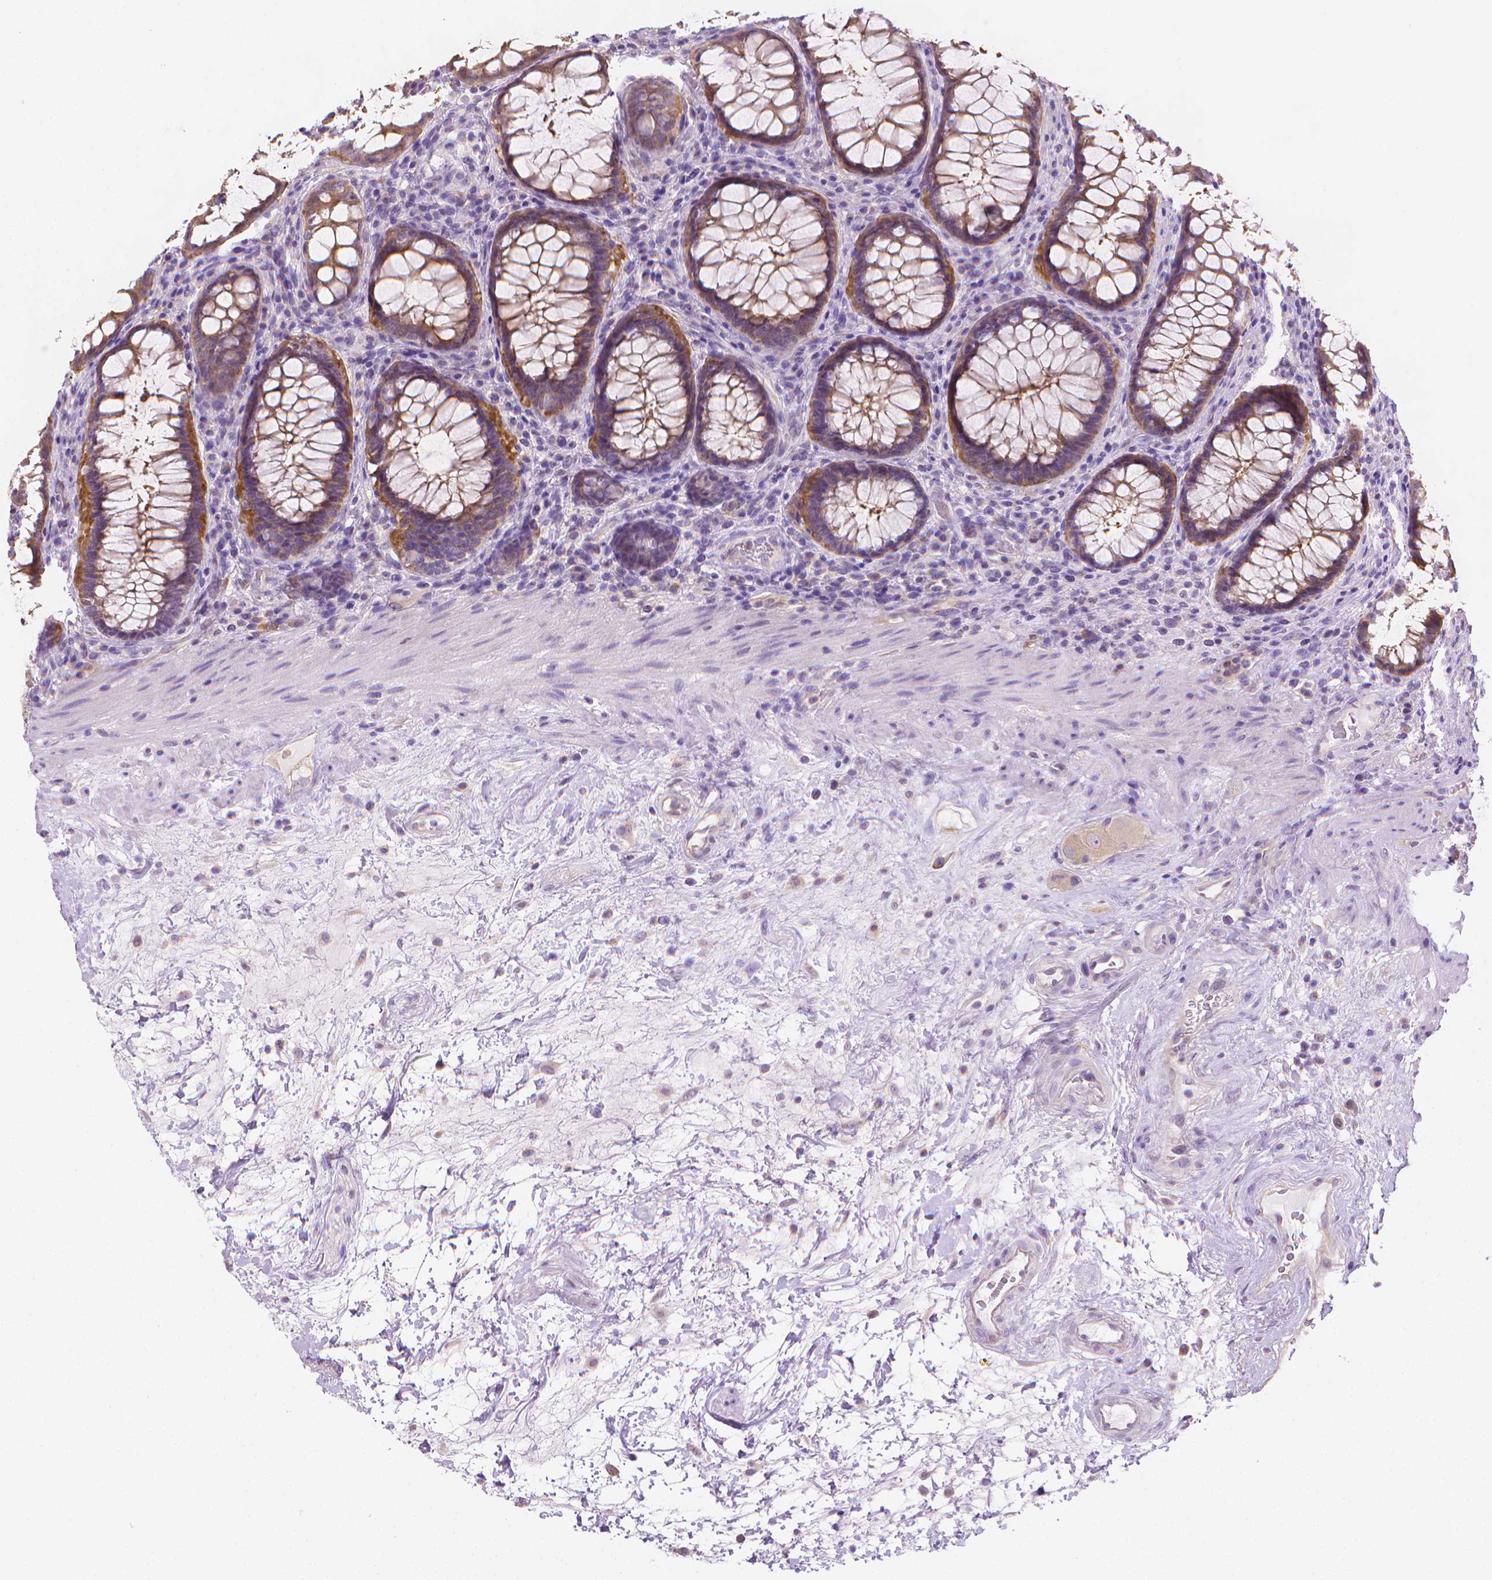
{"staining": {"intensity": "moderate", "quantity": "<25%", "location": "cytoplasmic/membranous"}, "tissue": "rectum", "cell_type": "Glandular cells", "image_type": "normal", "snomed": [{"axis": "morphology", "description": "Normal tissue, NOS"}, {"axis": "topography", "description": "Rectum"}], "caption": "The immunohistochemical stain shows moderate cytoplasmic/membranous expression in glandular cells of normal rectum. Immunohistochemistry stains the protein of interest in brown and the nuclei are stained blue.", "gene": "FASN", "patient": {"sex": "male", "age": 72}}